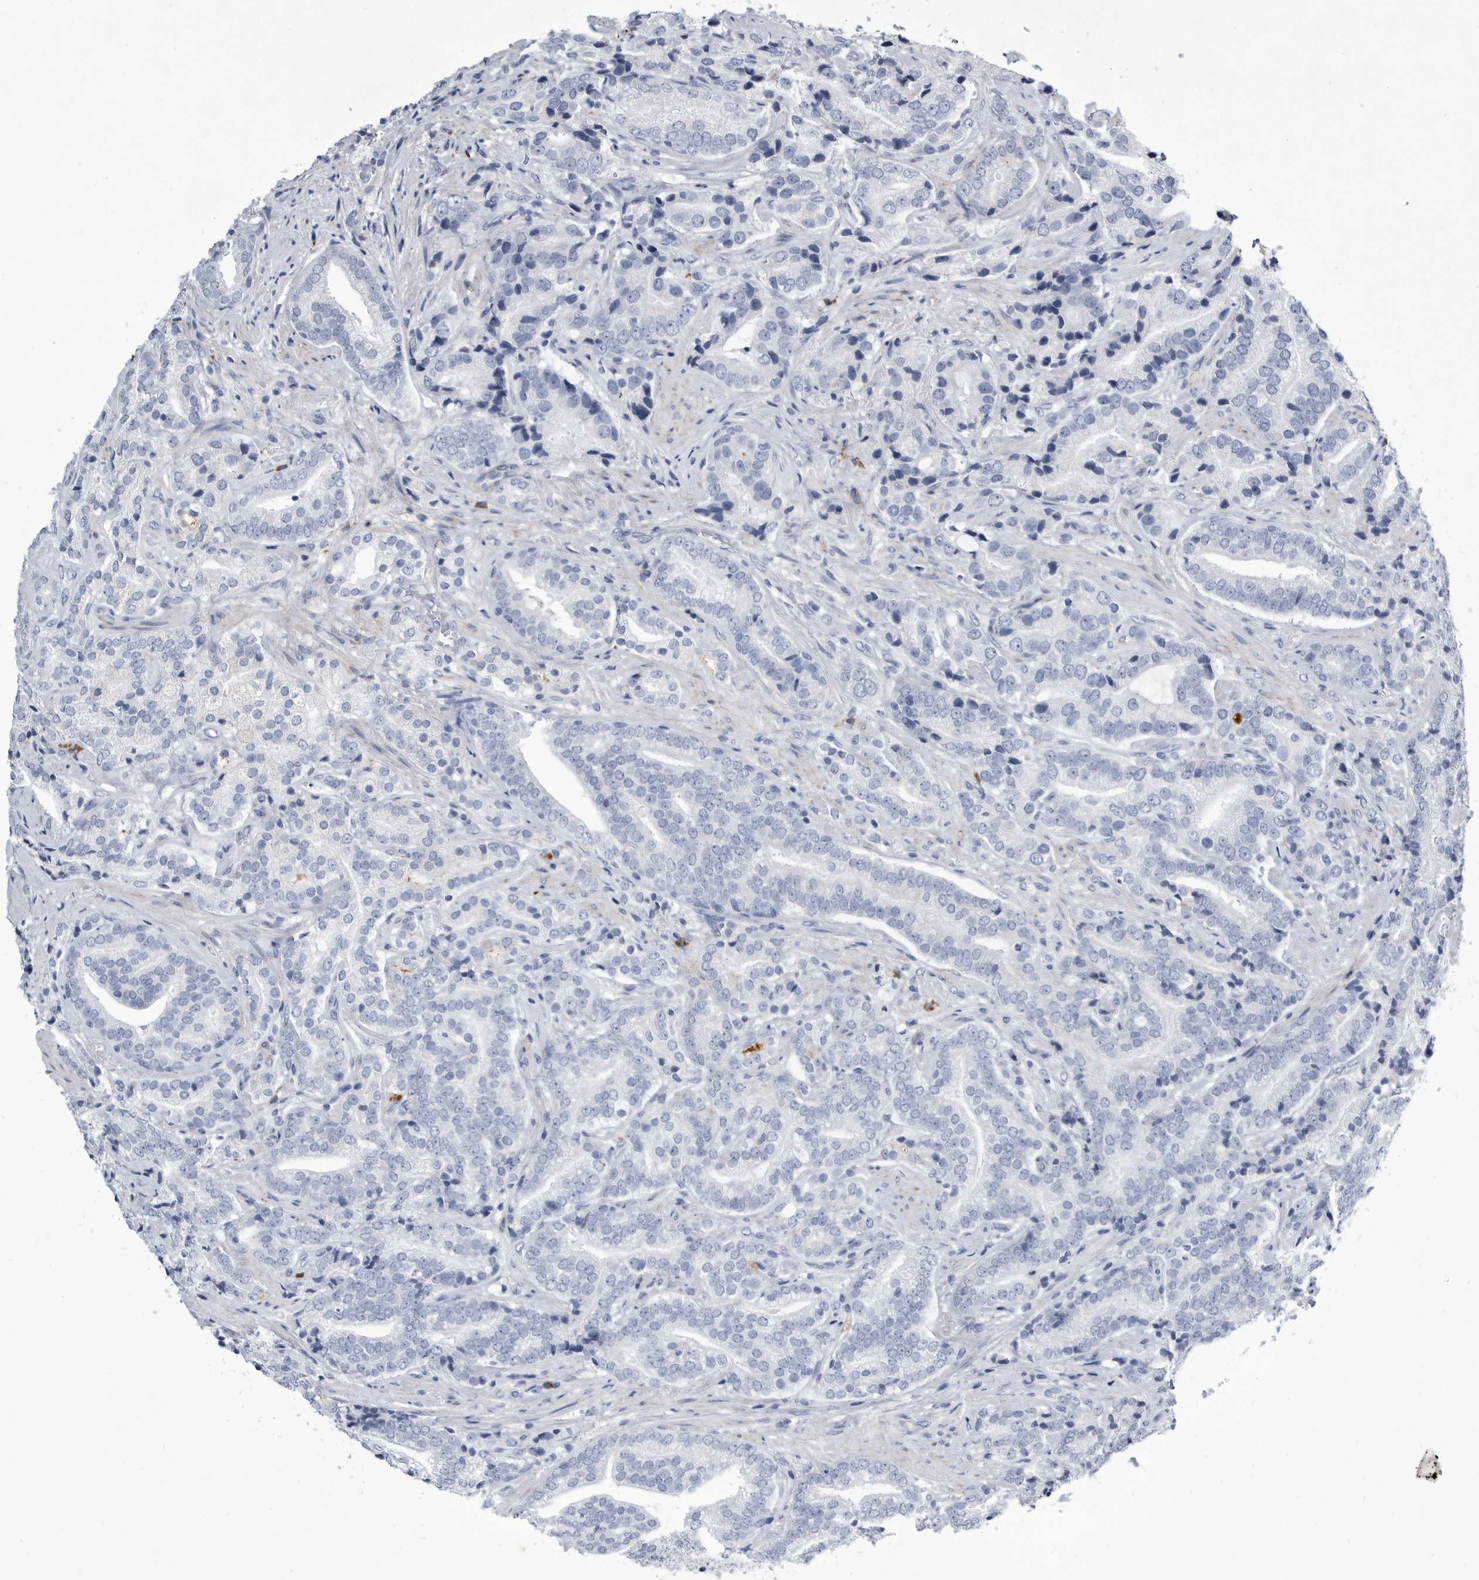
{"staining": {"intensity": "negative", "quantity": "none", "location": "none"}, "tissue": "prostate cancer", "cell_type": "Tumor cells", "image_type": "cancer", "snomed": [{"axis": "morphology", "description": "Adenocarcinoma, High grade"}, {"axis": "topography", "description": "Prostate"}], "caption": "DAB (3,3'-diaminobenzidine) immunohistochemical staining of human adenocarcinoma (high-grade) (prostate) reveals no significant expression in tumor cells. Nuclei are stained in blue.", "gene": "BTBD6", "patient": {"sex": "male", "age": 57}}